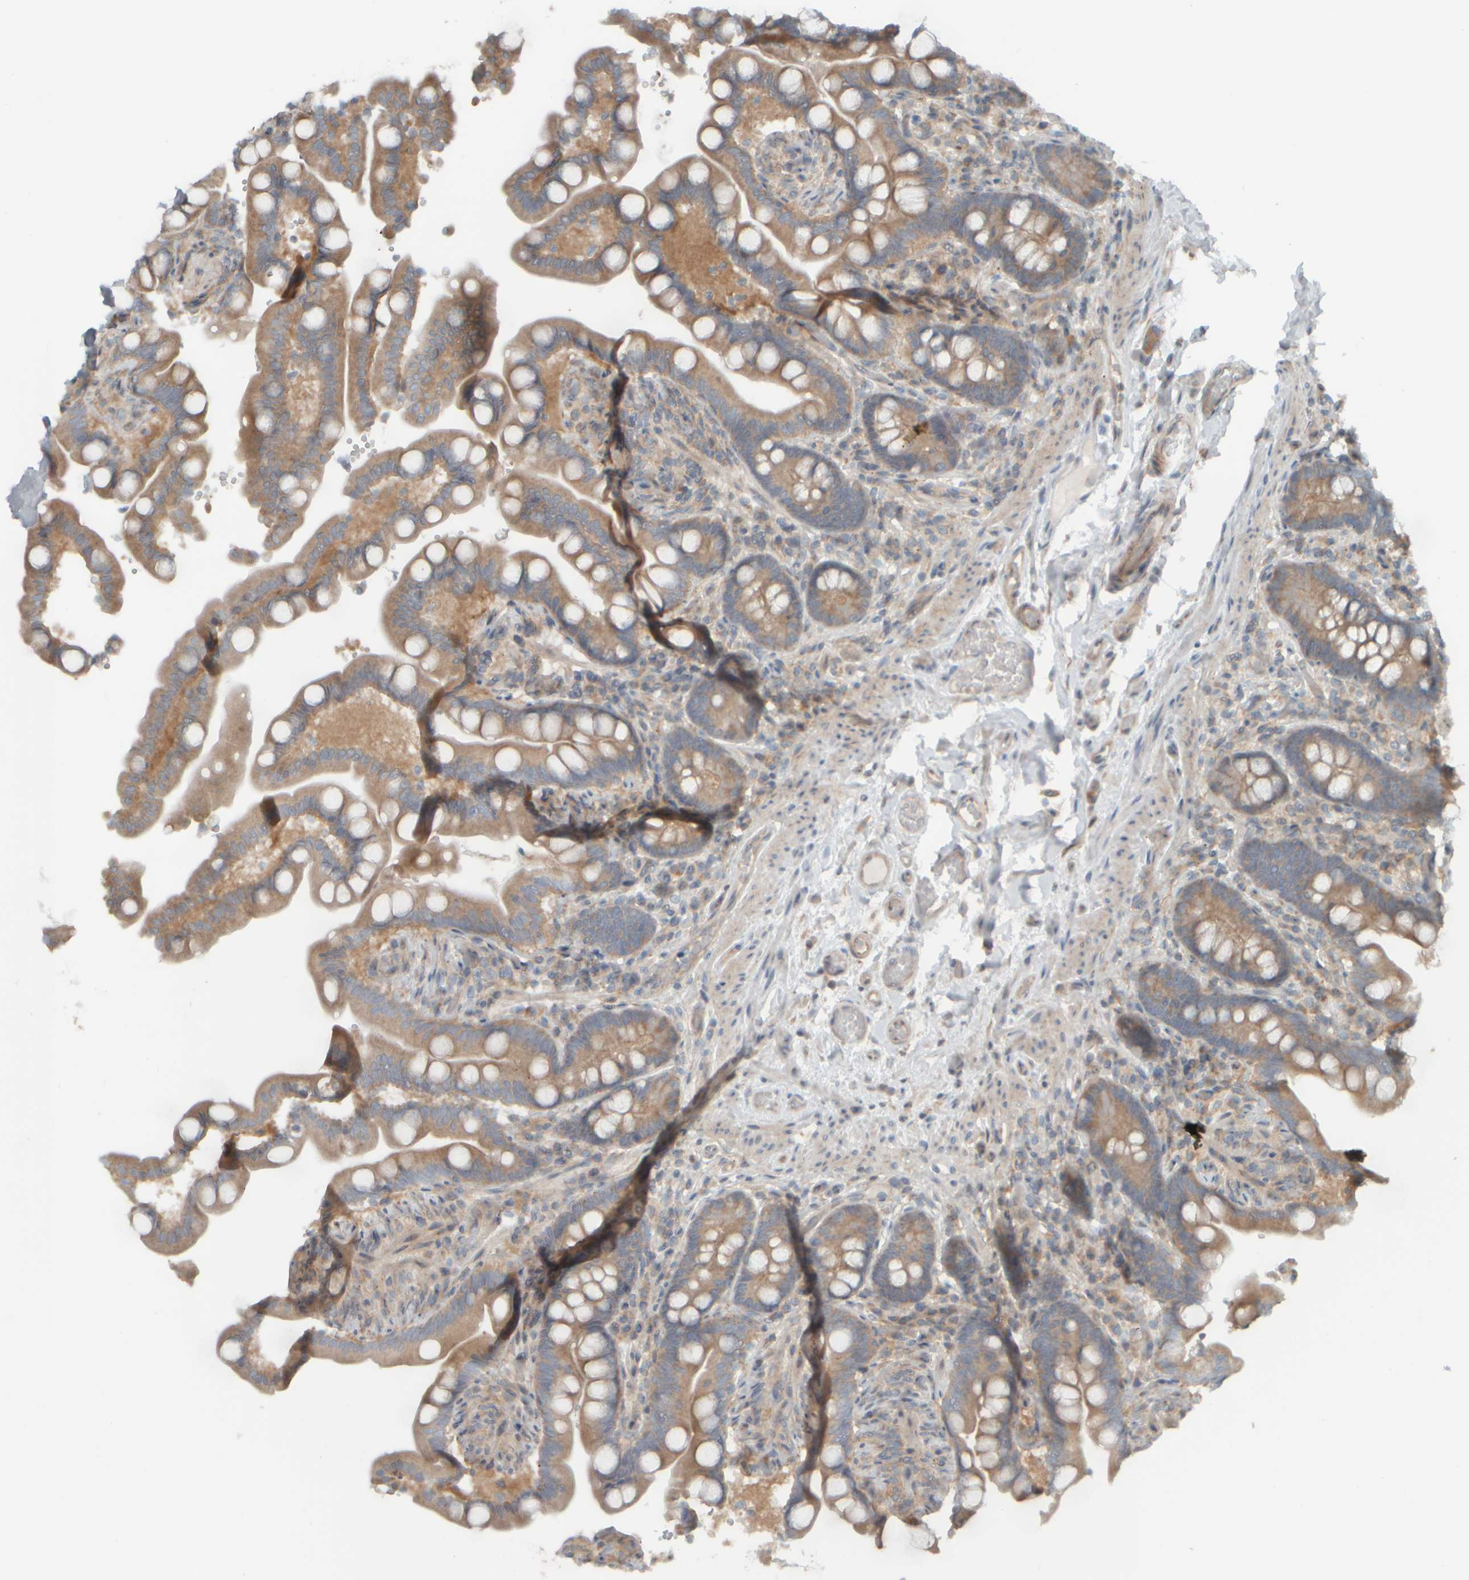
{"staining": {"intensity": "weak", "quantity": "25%-75%", "location": "cytoplasmic/membranous"}, "tissue": "colon", "cell_type": "Endothelial cells", "image_type": "normal", "snomed": [{"axis": "morphology", "description": "Normal tissue, NOS"}, {"axis": "topography", "description": "Smooth muscle"}, {"axis": "topography", "description": "Colon"}], "caption": "Protein positivity by immunohistochemistry shows weak cytoplasmic/membranous staining in approximately 25%-75% of endothelial cells in normal colon.", "gene": "HGS", "patient": {"sex": "male", "age": 73}}